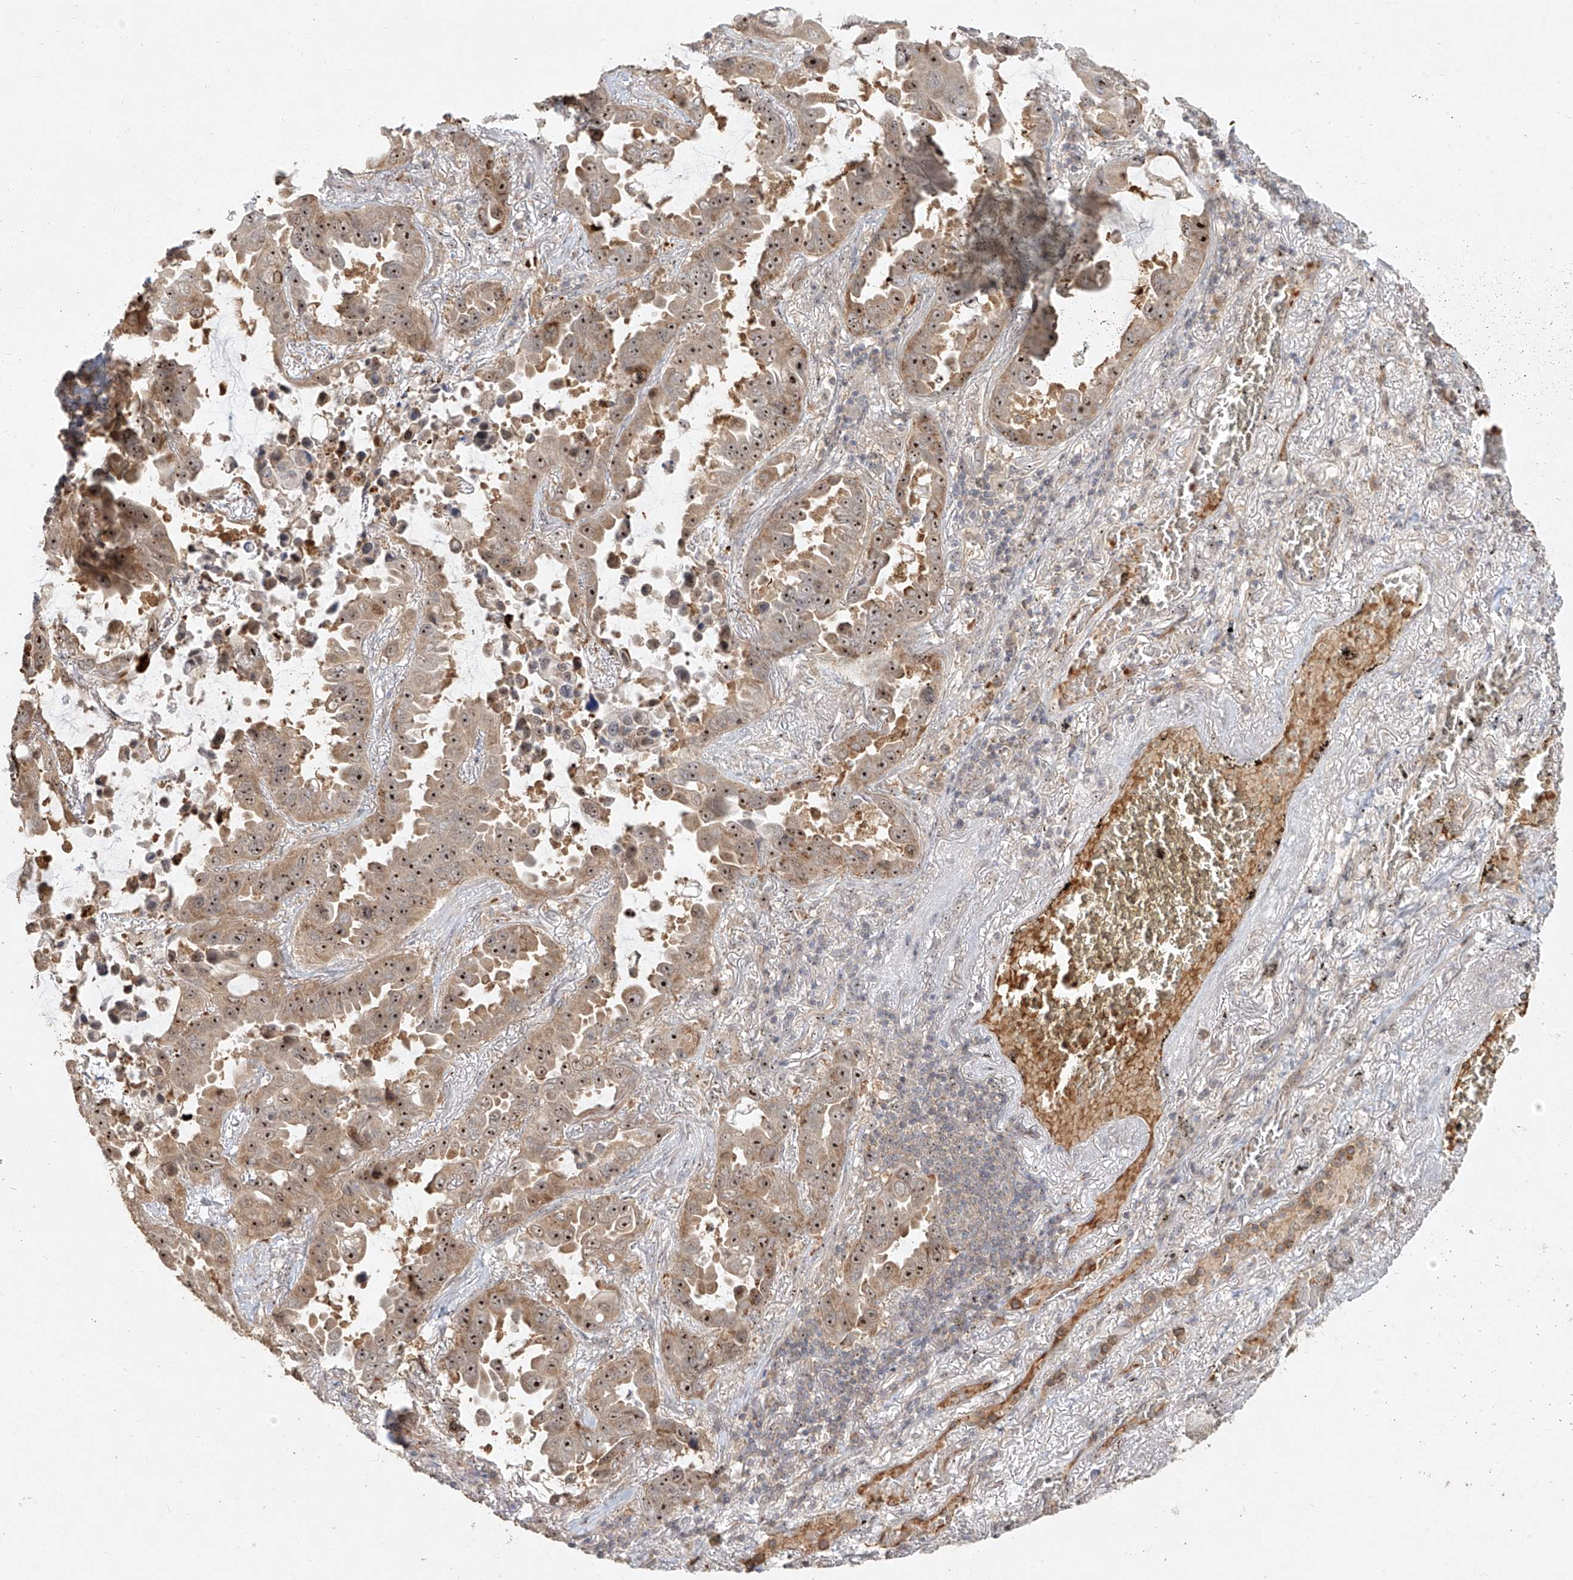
{"staining": {"intensity": "strong", "quantity": ">75%", "location": "cytoplasmic/membranous,nuclear"}, "tissue": "lung cancer", "cell_type": "Tumor cells", "image_type": "cancer", "snomed": [{"axis": "morphology", "description": "Adenocarcinoma, NOS"}, {"axis": "topography", "description": "Lung"}], "caption": "IHC image of neoplastic tissue: human lung cancer (adenocarcinoma) stained using immunohistochemistry reveals high levels of strong protein expression localized specifically in the cytoplasmic/membranous and nuclear of tumor cells, appearing as a cytoplasmic/membranous and nuclear brown color.", "gene": "BYSL", "patient": {"sex": "male", "age": 64}}